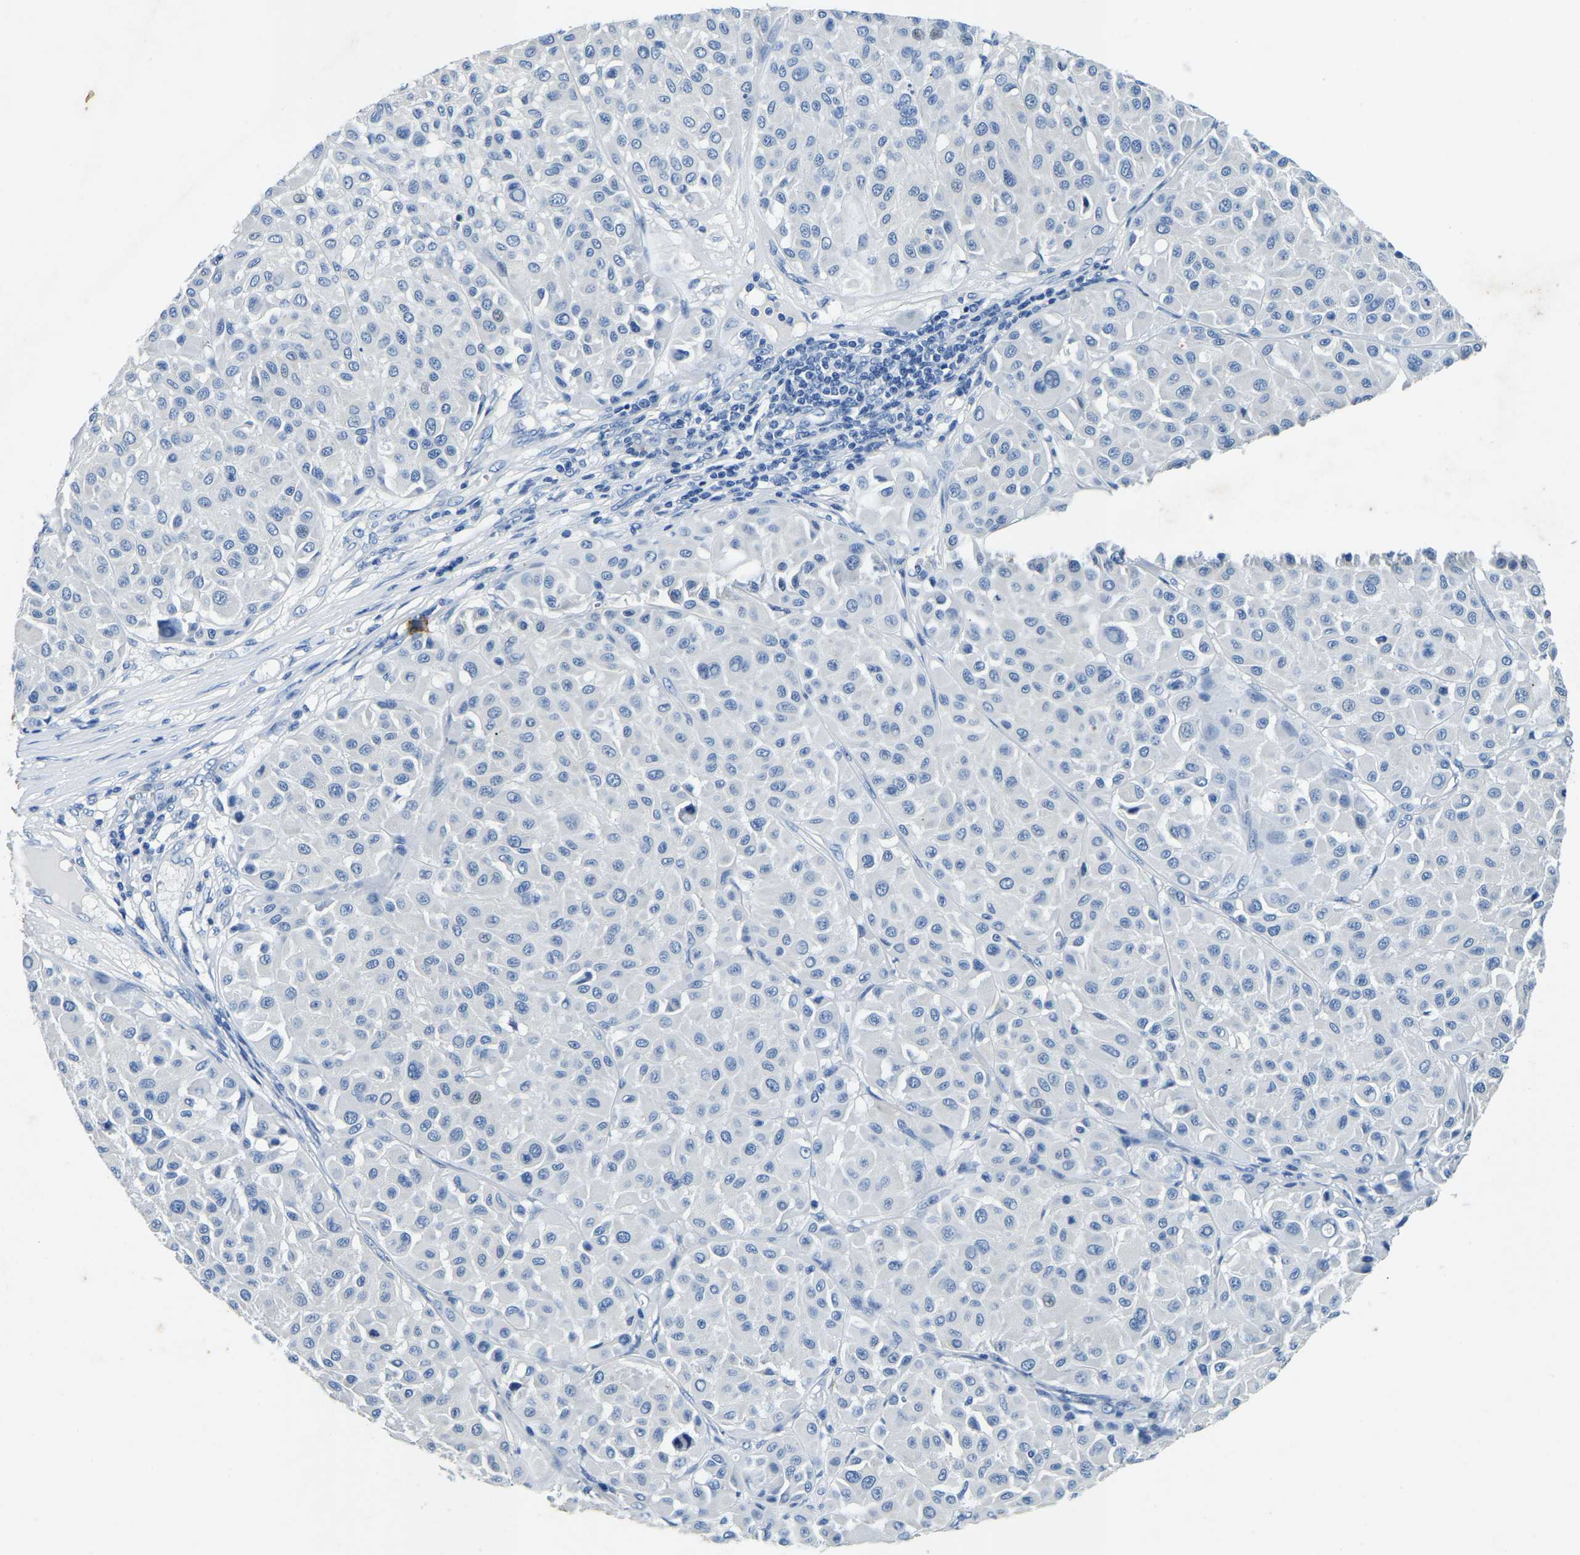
{"staining": {"intensity": "negative", "quantity": "none", "location": "none"}, "tissue": "melanoma", "cell_type": "Tumor cells", "image_type": "cancer", "snomed": [{"axis": "morphology", "description": "Malignant melanoma, Metastatic site"}, {"axis": "topography", "description": "Soft tissue"}], "caption": "Melanoma was stained to show a protein in brown. There is no significant staining in tumor cells.", "gene": "UBN2", "patient": {"sex": "male", "age": 41}}